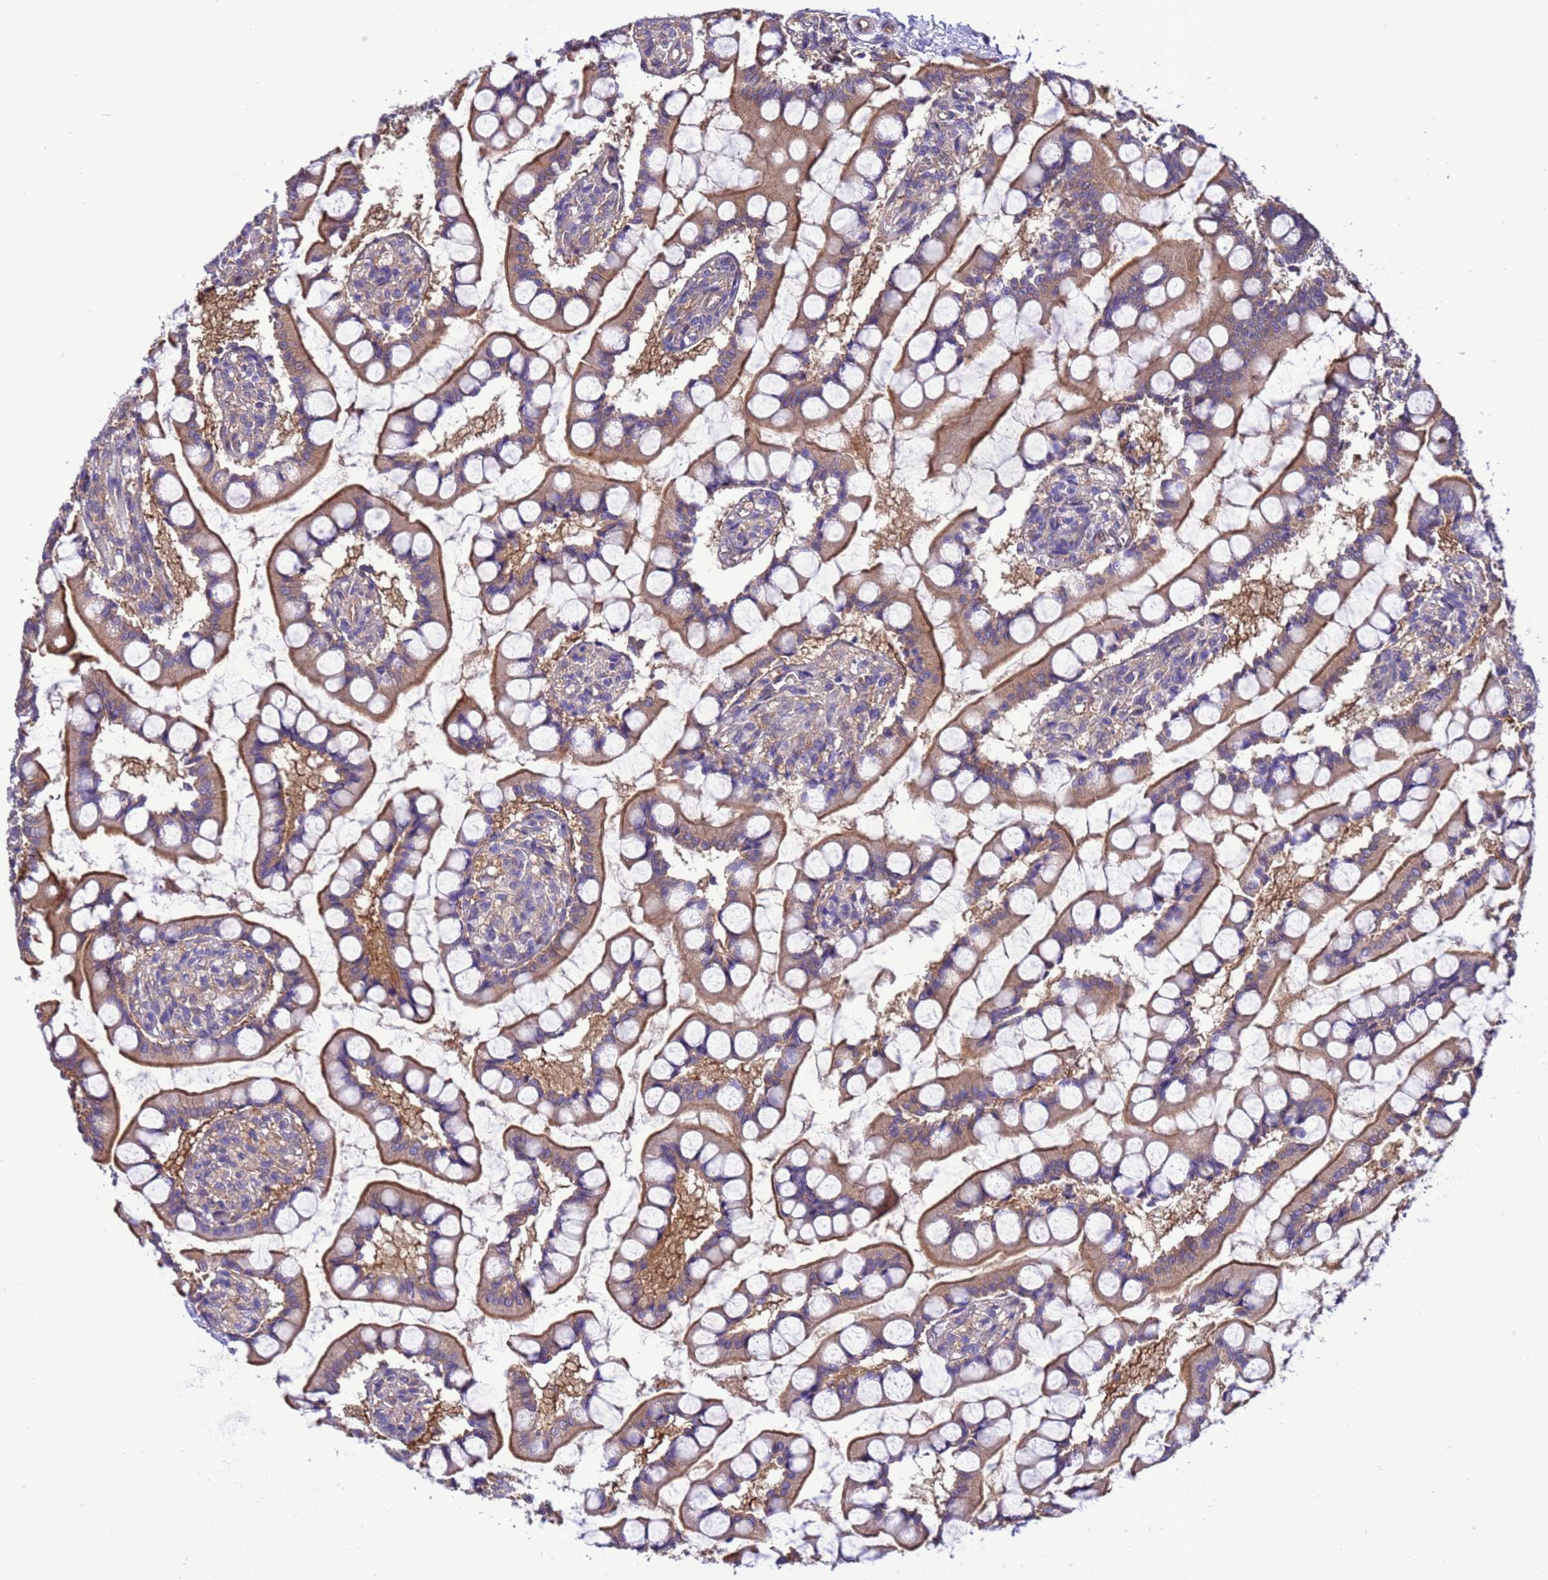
{"staining": {"intensity": "strong", "quantity": ">75%", "location": "cytoplasmic/membranous"}, "tissue": "small intestine", "cell_type": "Glandular cells", "image_type": "normal", "snomed": [{"axis": "morphology", "description": "Normal tissue, NOS"}, {"axis": "topography", "description": "Small intestine"}], "caption": "The image shows immunohistochemical staining of normal small intestine. There is strong cytoplasmic/membranous expression is identified in about >75% of glandular cells.", "gene": "RABEP2", "patient": {"sex": "male", "age": 52}}